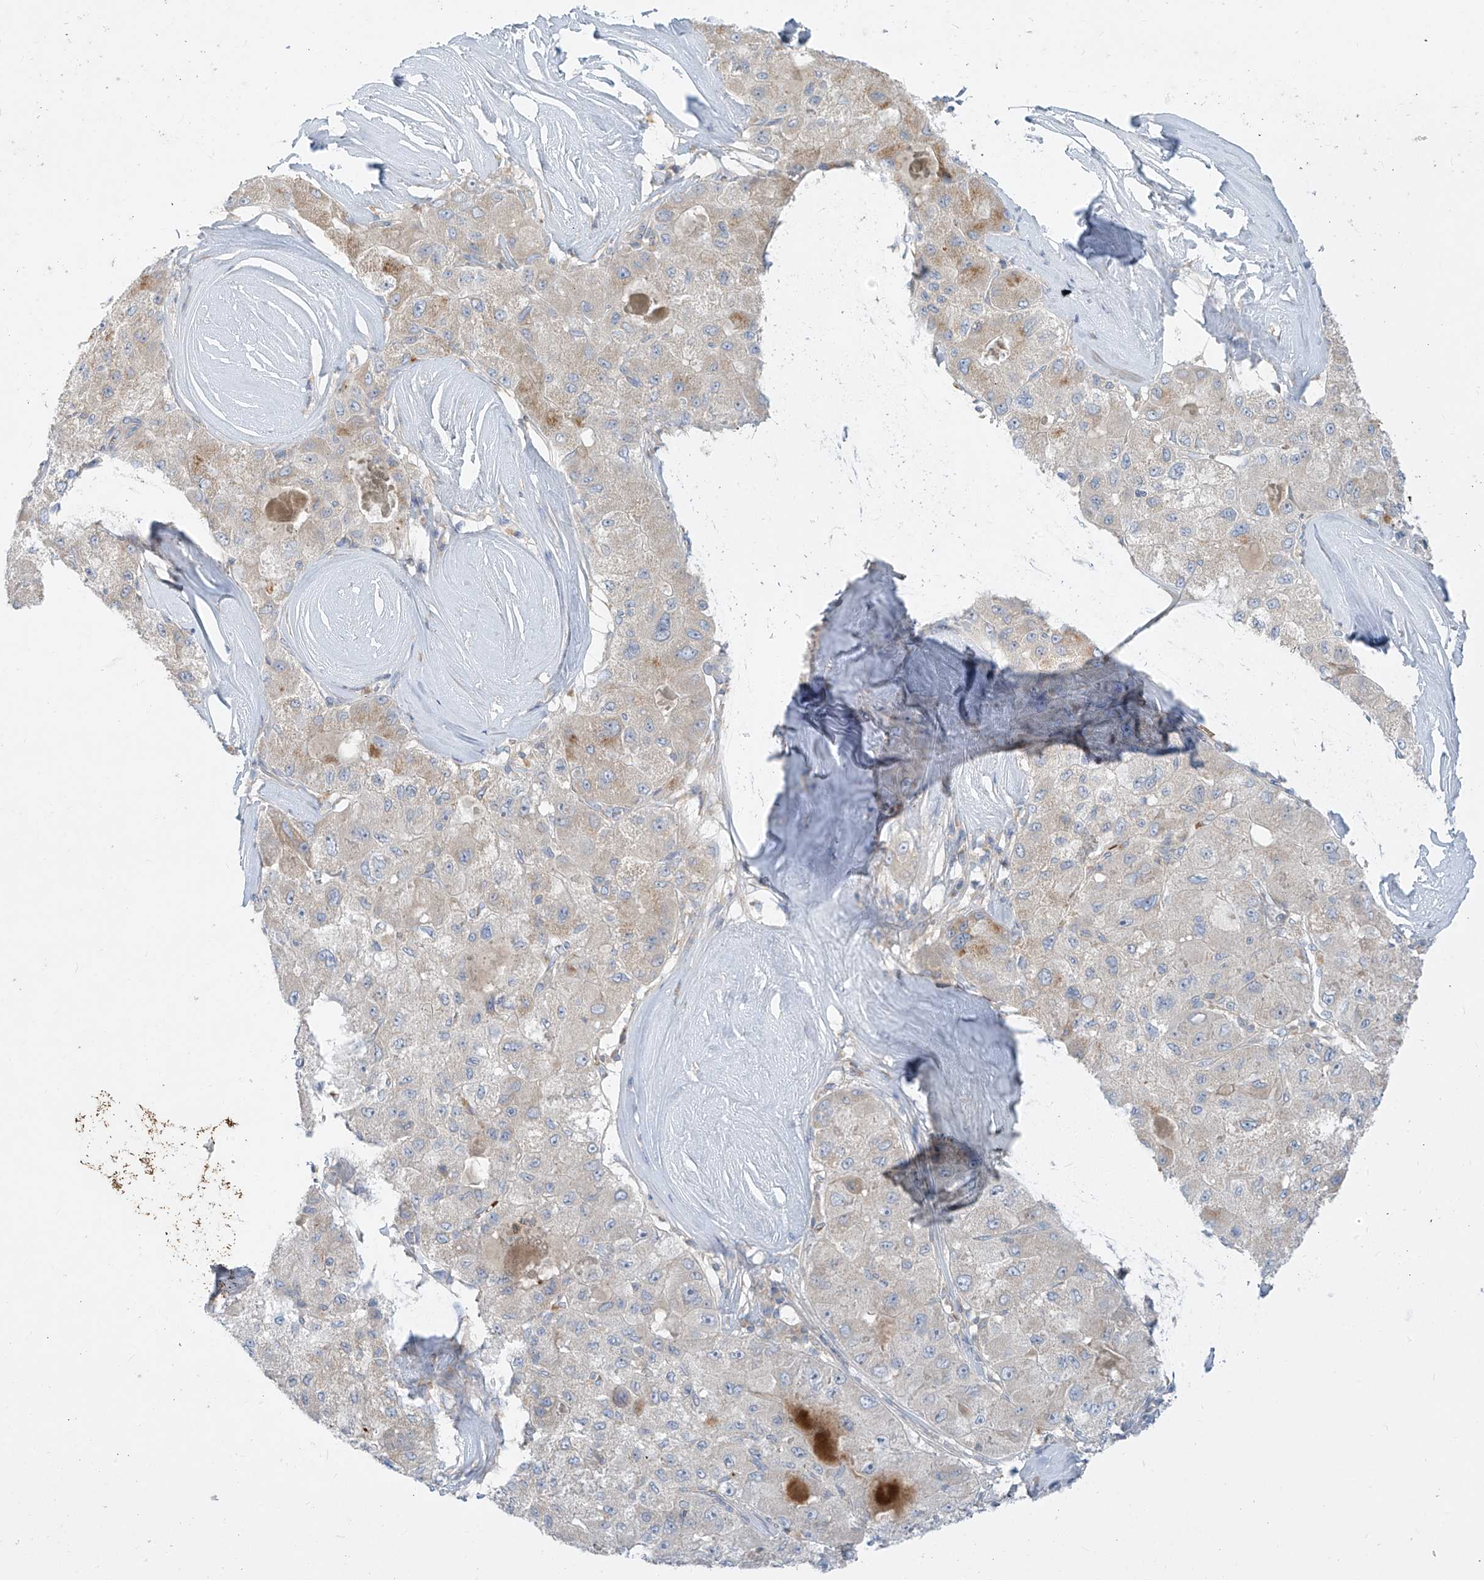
{"staining": {"intensity": "moderate", "quantity": "<25%", "location": "cytoplasmic/membranous"}, "tissue": "liver cancer", "cell_type": "Tumor cells", "image_type": "cancer", "snomed": [{"axis": "morphology", "description": "Carcinoma, Hepatocellular, NOS"}, {"axis": "topography", "description": "Liver"}], "caption": "Immunohistochemical staining of liver cancer exhibits low levels of moderate cytoplasmic/membranous staining in about <25% of tumor cells.", "gene": "DGKQ", "patient": {"sex": "male", "age": 80}}